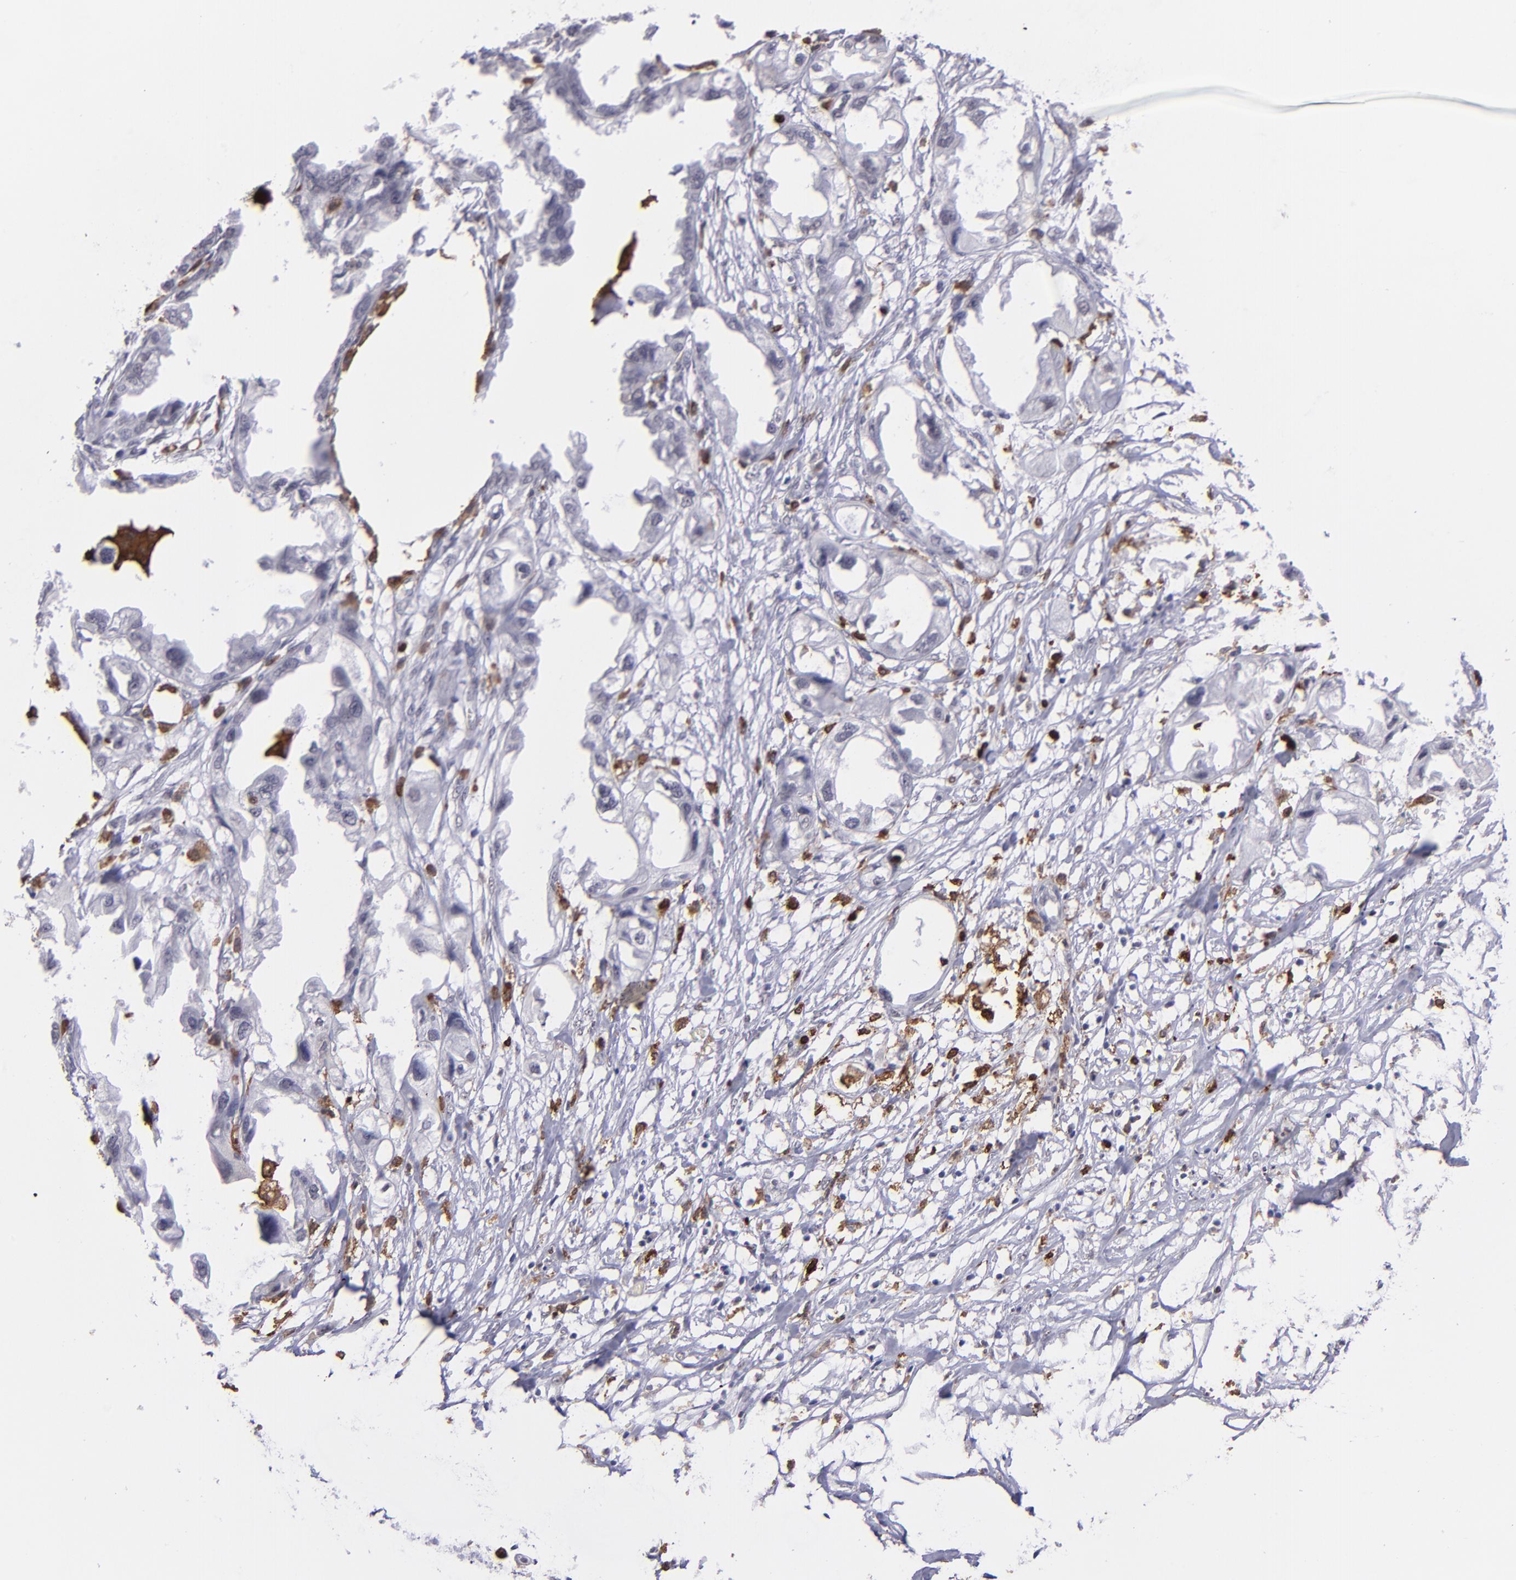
{"staining": {"intensity": "negative", "quantity": "none", "location": "none"}, "tissue": "endometrial cancer", "cell_type": "Tumor cells", "image_type": "cancer", "snomed": [{"axis": "morphology", "description": "Adenocarcinoma, NOS"}, {"axis": "topography", "description": "Endometrium"}], "caption": "Tumor cells show no significant protein expression in endometrial cancer (adenocarcinoma).", "gene": "NCF2", "patient": {"sex": "female", "age": 67}}